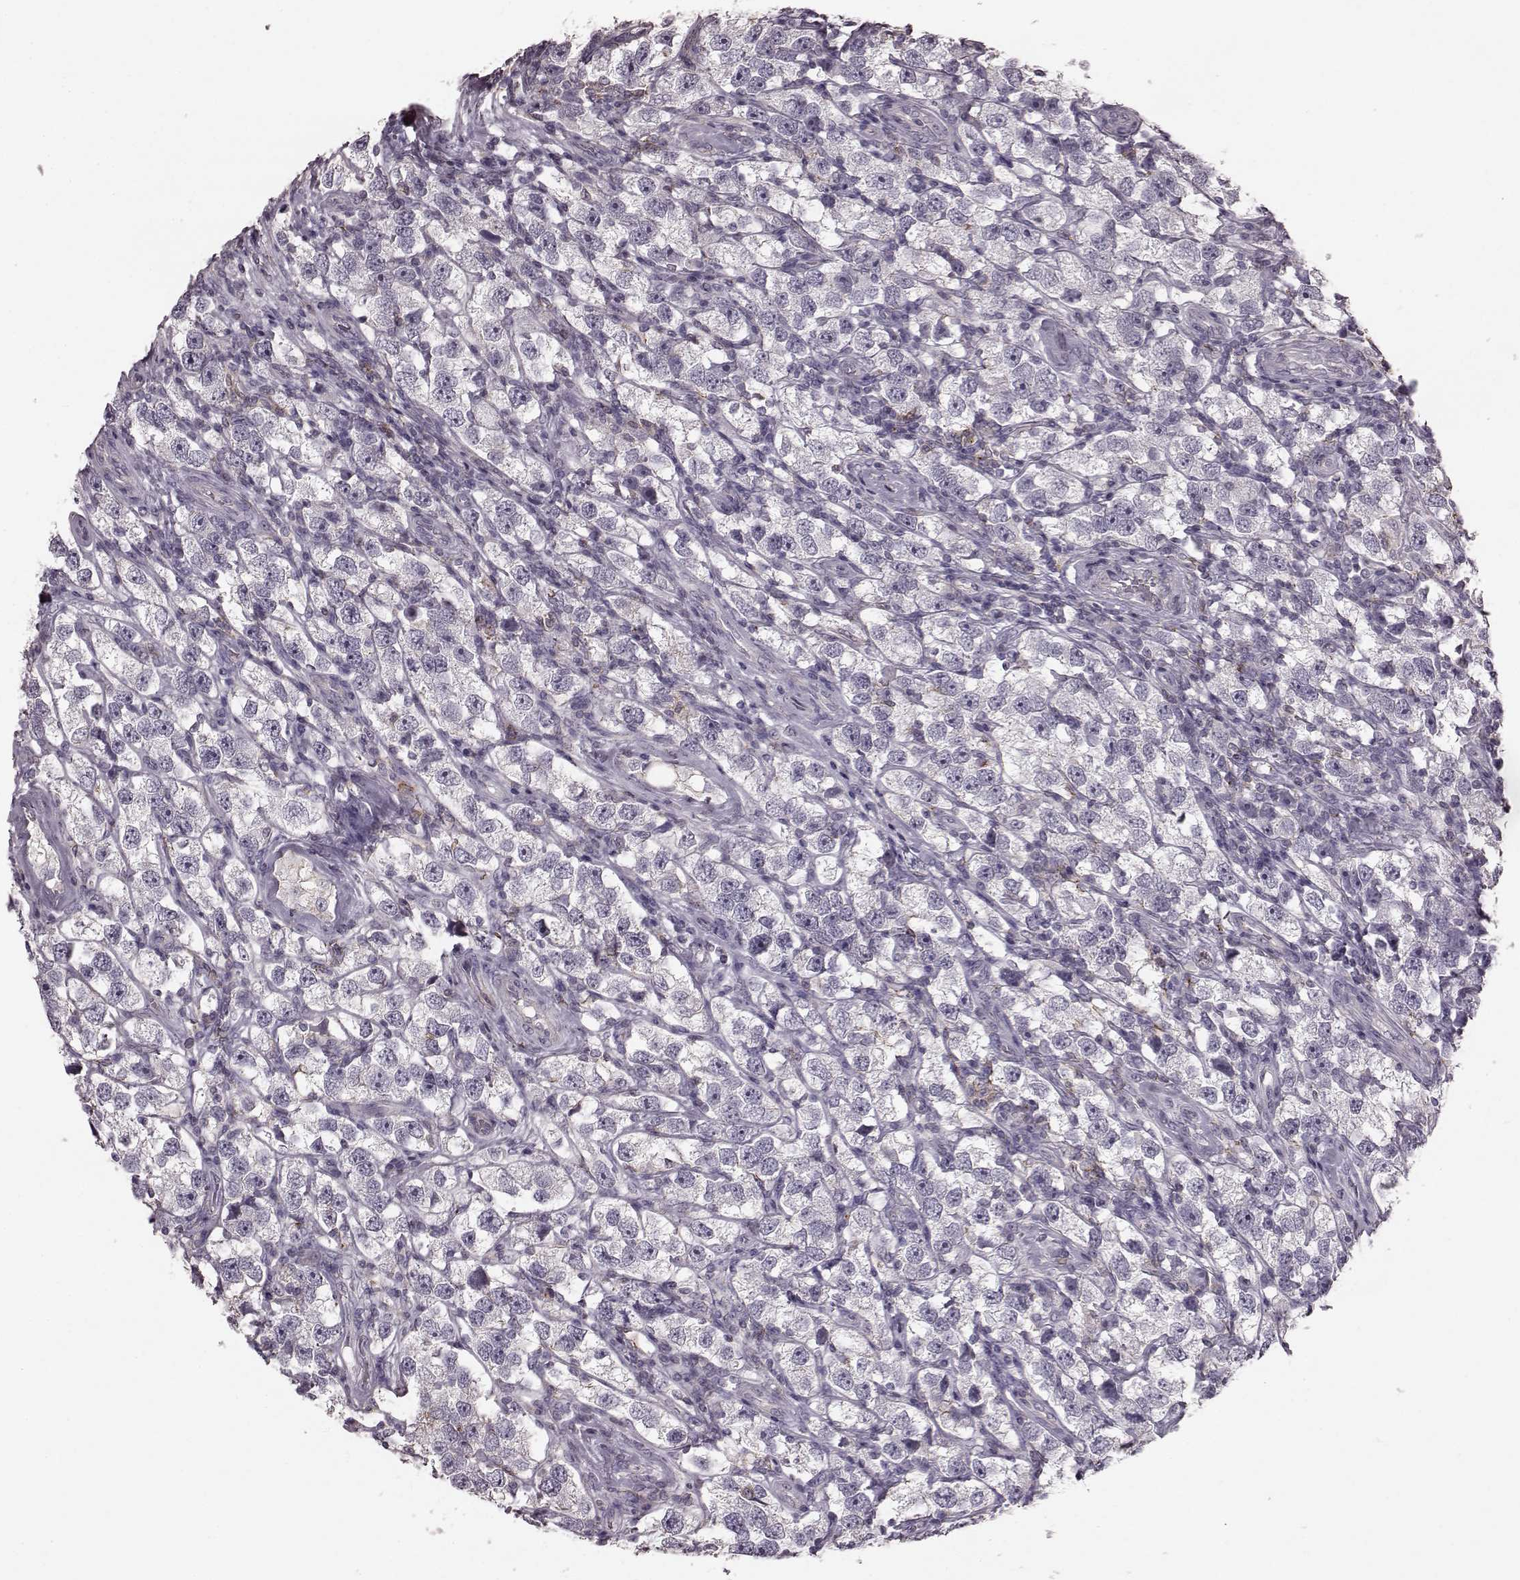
{"staining": {"intensity": "negative", "quantity": "none", "location": "none"}, "tissue": "testis cancer", "cell_type": "Tumor cells", "image_type": "cancer", "snomed": [{"axis": "morphology", "description": "Seminoma, NOS"}, {"axis": "topography", "description": "Testis"}], "caption": "The IHC photomicrograph has no significant positivity in tumor cells of testis seminoma tissue.", "gene": "PDCD1", "patient": {"sex": "male", "age": 26}}